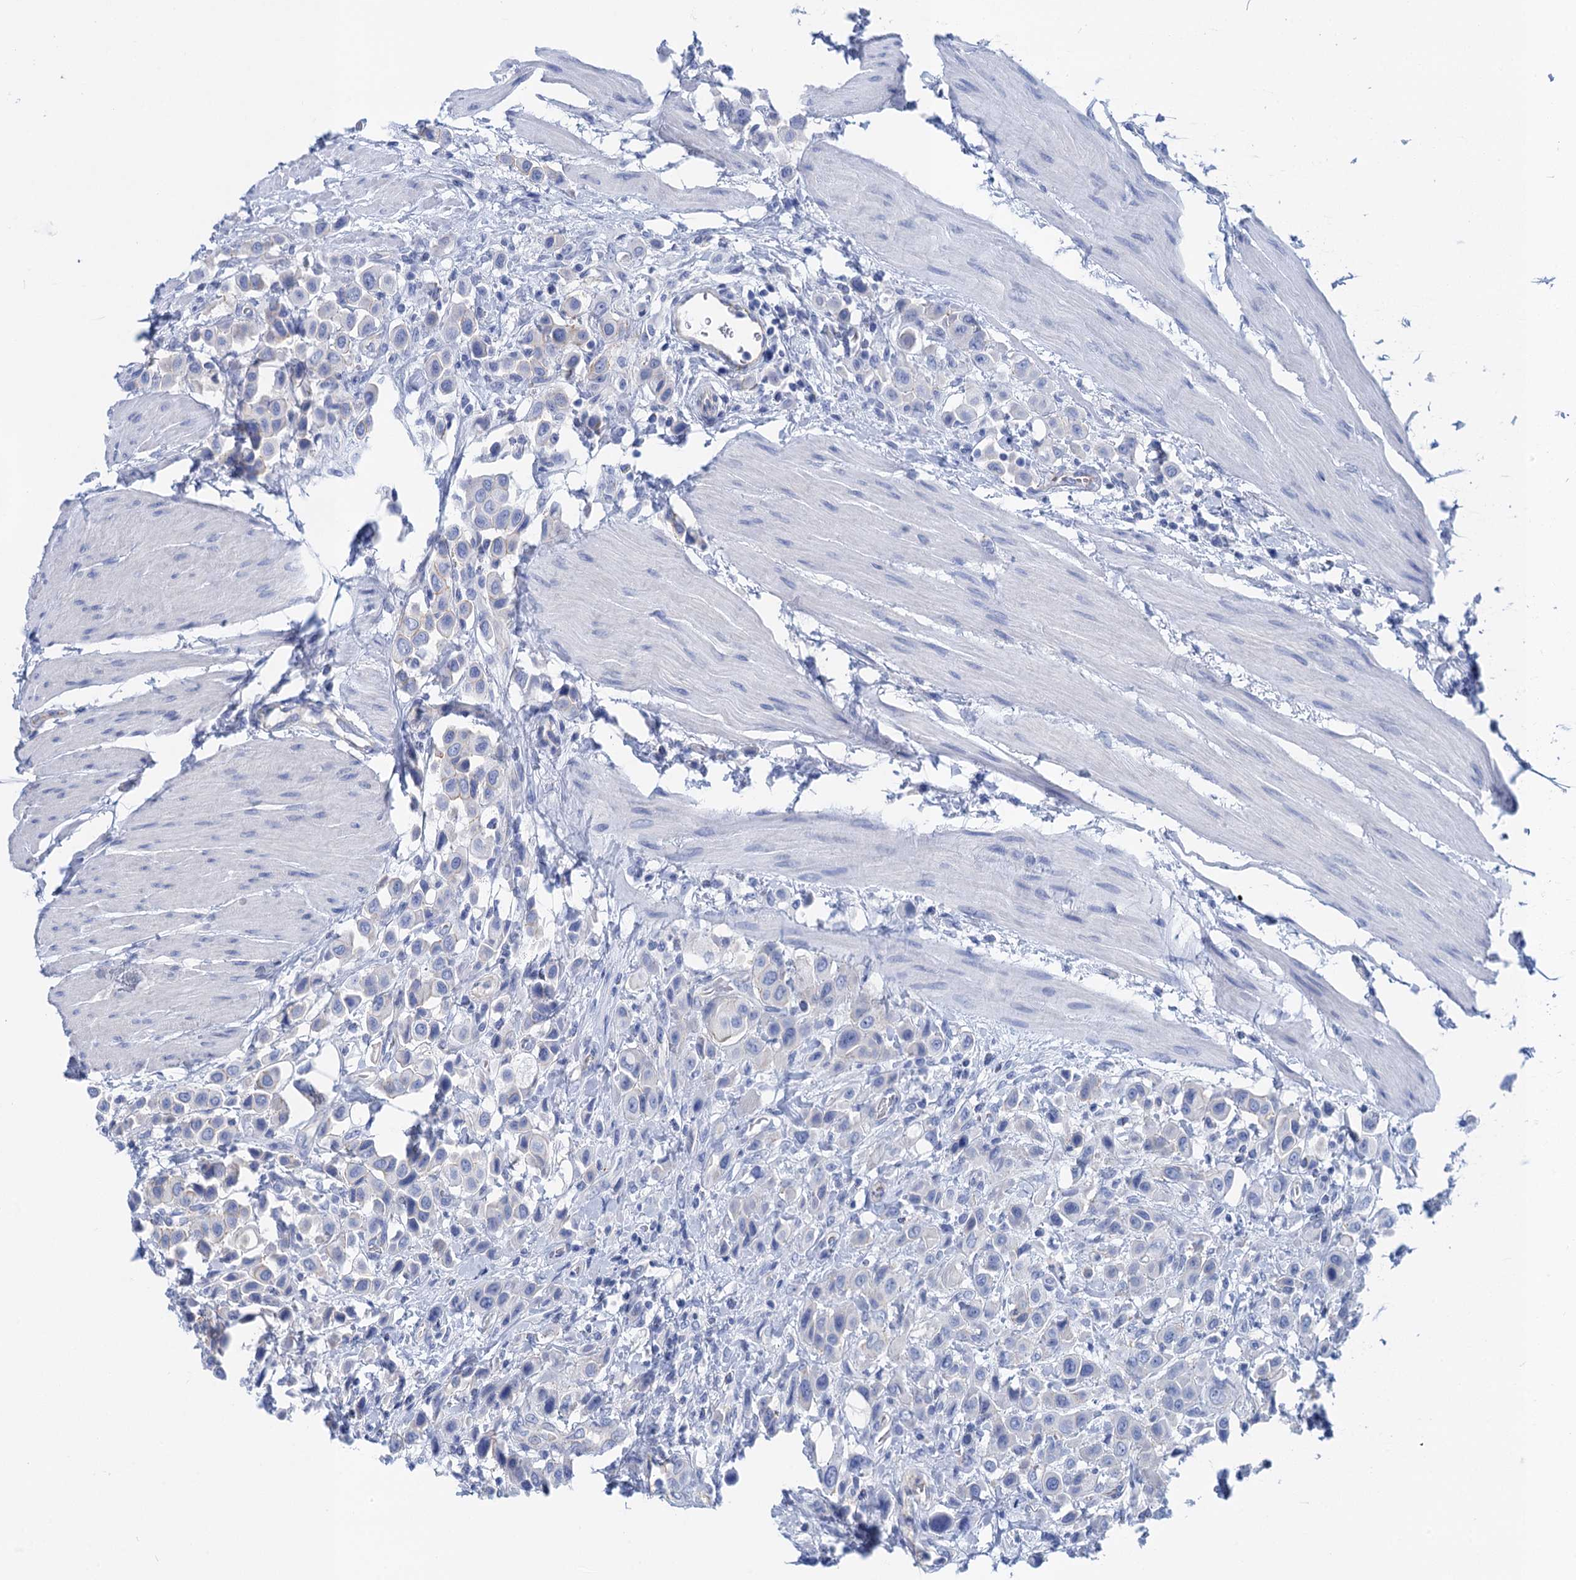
{"staining": {"intensity": "negative", "quantity": "none", "location": "none"}, "tissue": "urothelial cancer", "cell_type": "Tumor cells", "image_type": "cancer", "snomed": [{"axis": "morphology", "description": "Urothelial carcinoma, High grade"}, {"axis": "topography", "description": "Urinary bladder"}], "caption": "Immunohistochemistry (IHC) photomicrograph of human urothelial cancer stained for a protein (brown), which shows no positivity in tumor cells. The staining was performed using DAB (3,3'-diaminobenzidine) to visualize the protein expression in brown, while the nuclei were stained in blue with hematoxylin (Magnification: 20x).", "gene": "CALML5", "patient": {"sex": "male", "age": 50}}